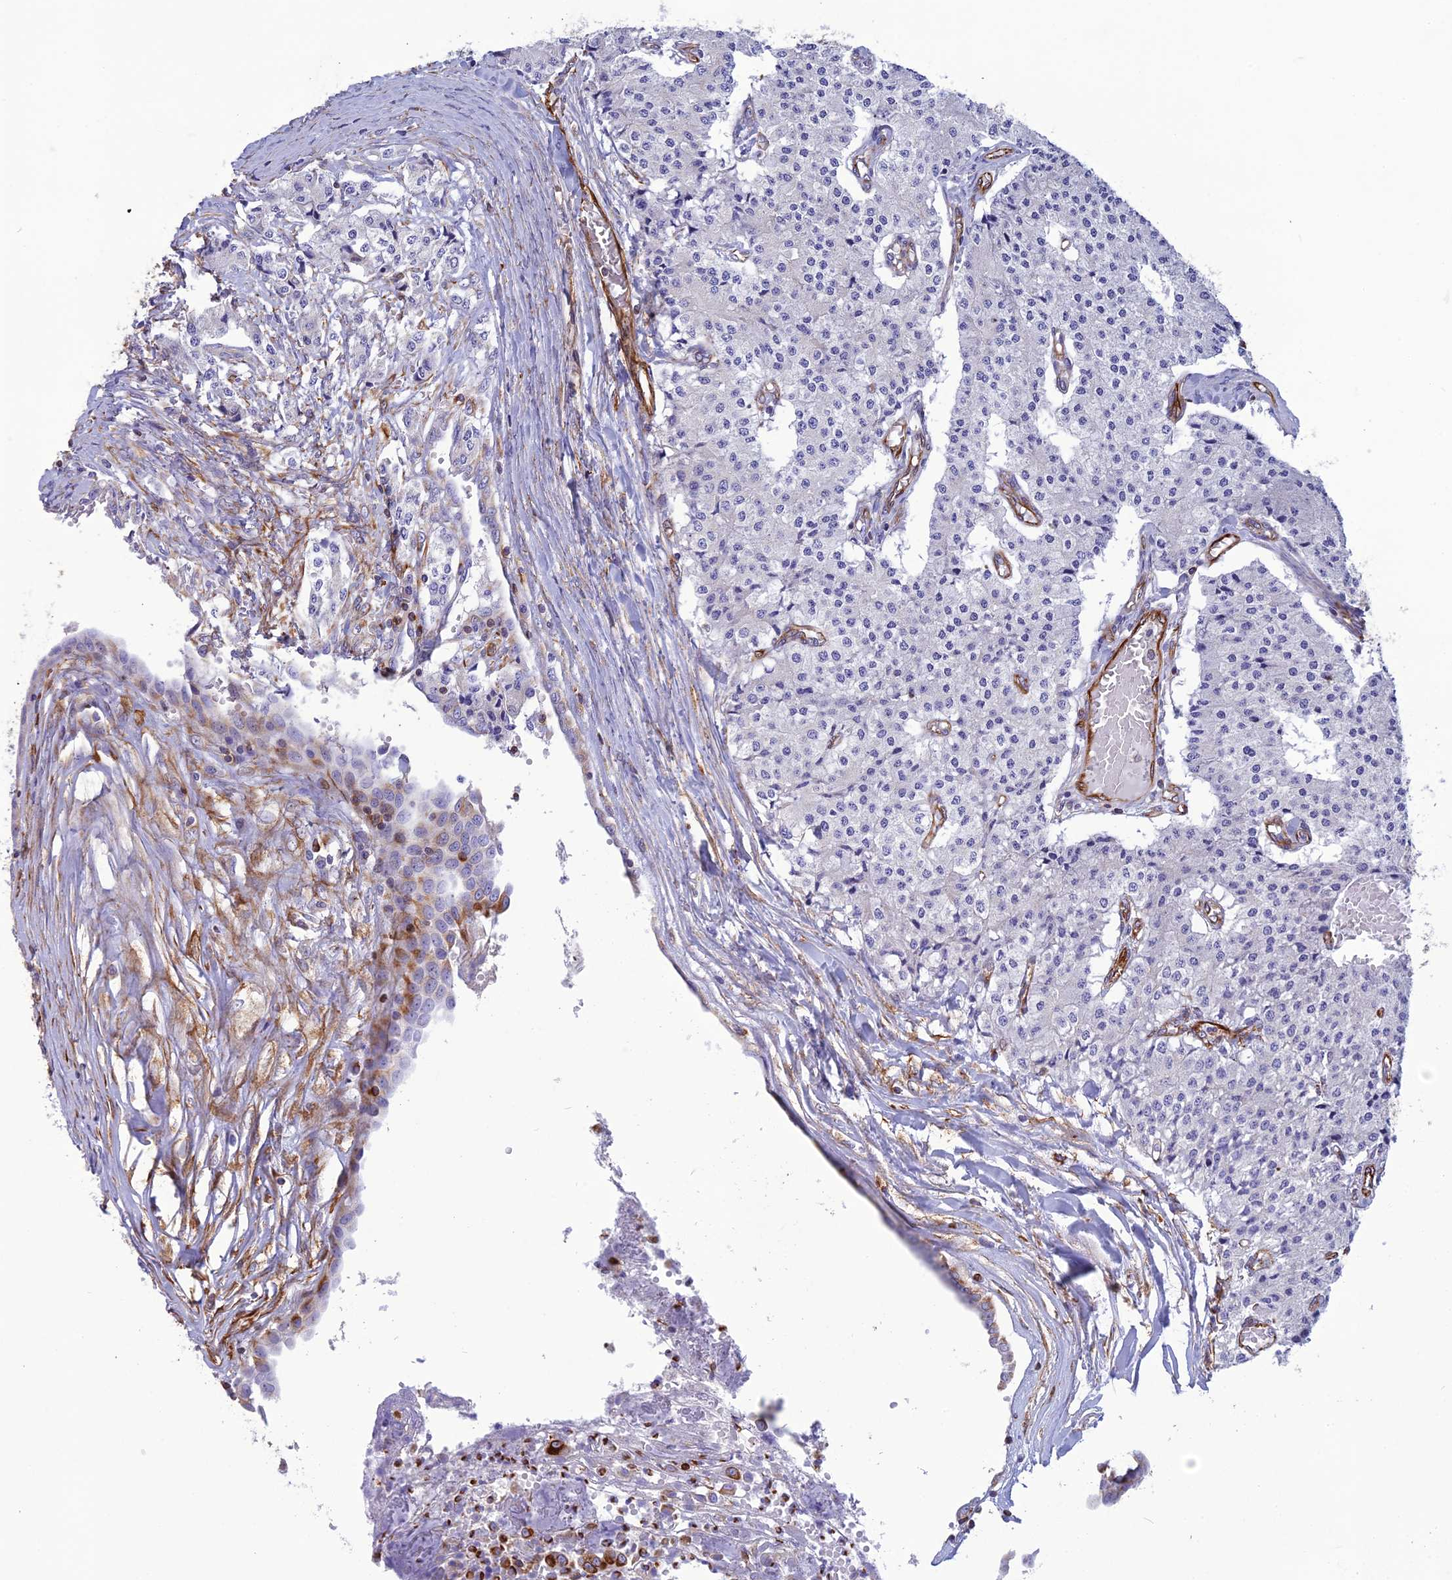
{"staining": {"intensity": "negative", "quantity": "none", "location": "none"}, "tissue": "carcinoid", "cell_type": "Tumor cells", "image_type": "cancer", "snomed": [{"axis": "morphology", "description": "Carcinoid, malignant, NOS"}, {"axis": "topography", "description": "Colon"}], "caption": "A high-resolution image shows immunohistochemistry staining of malignant carcinoid, which reveals no significant staining in tumor cells.", "gene": "FBXL20", "patient": {"sex": "female", "age": 52}}